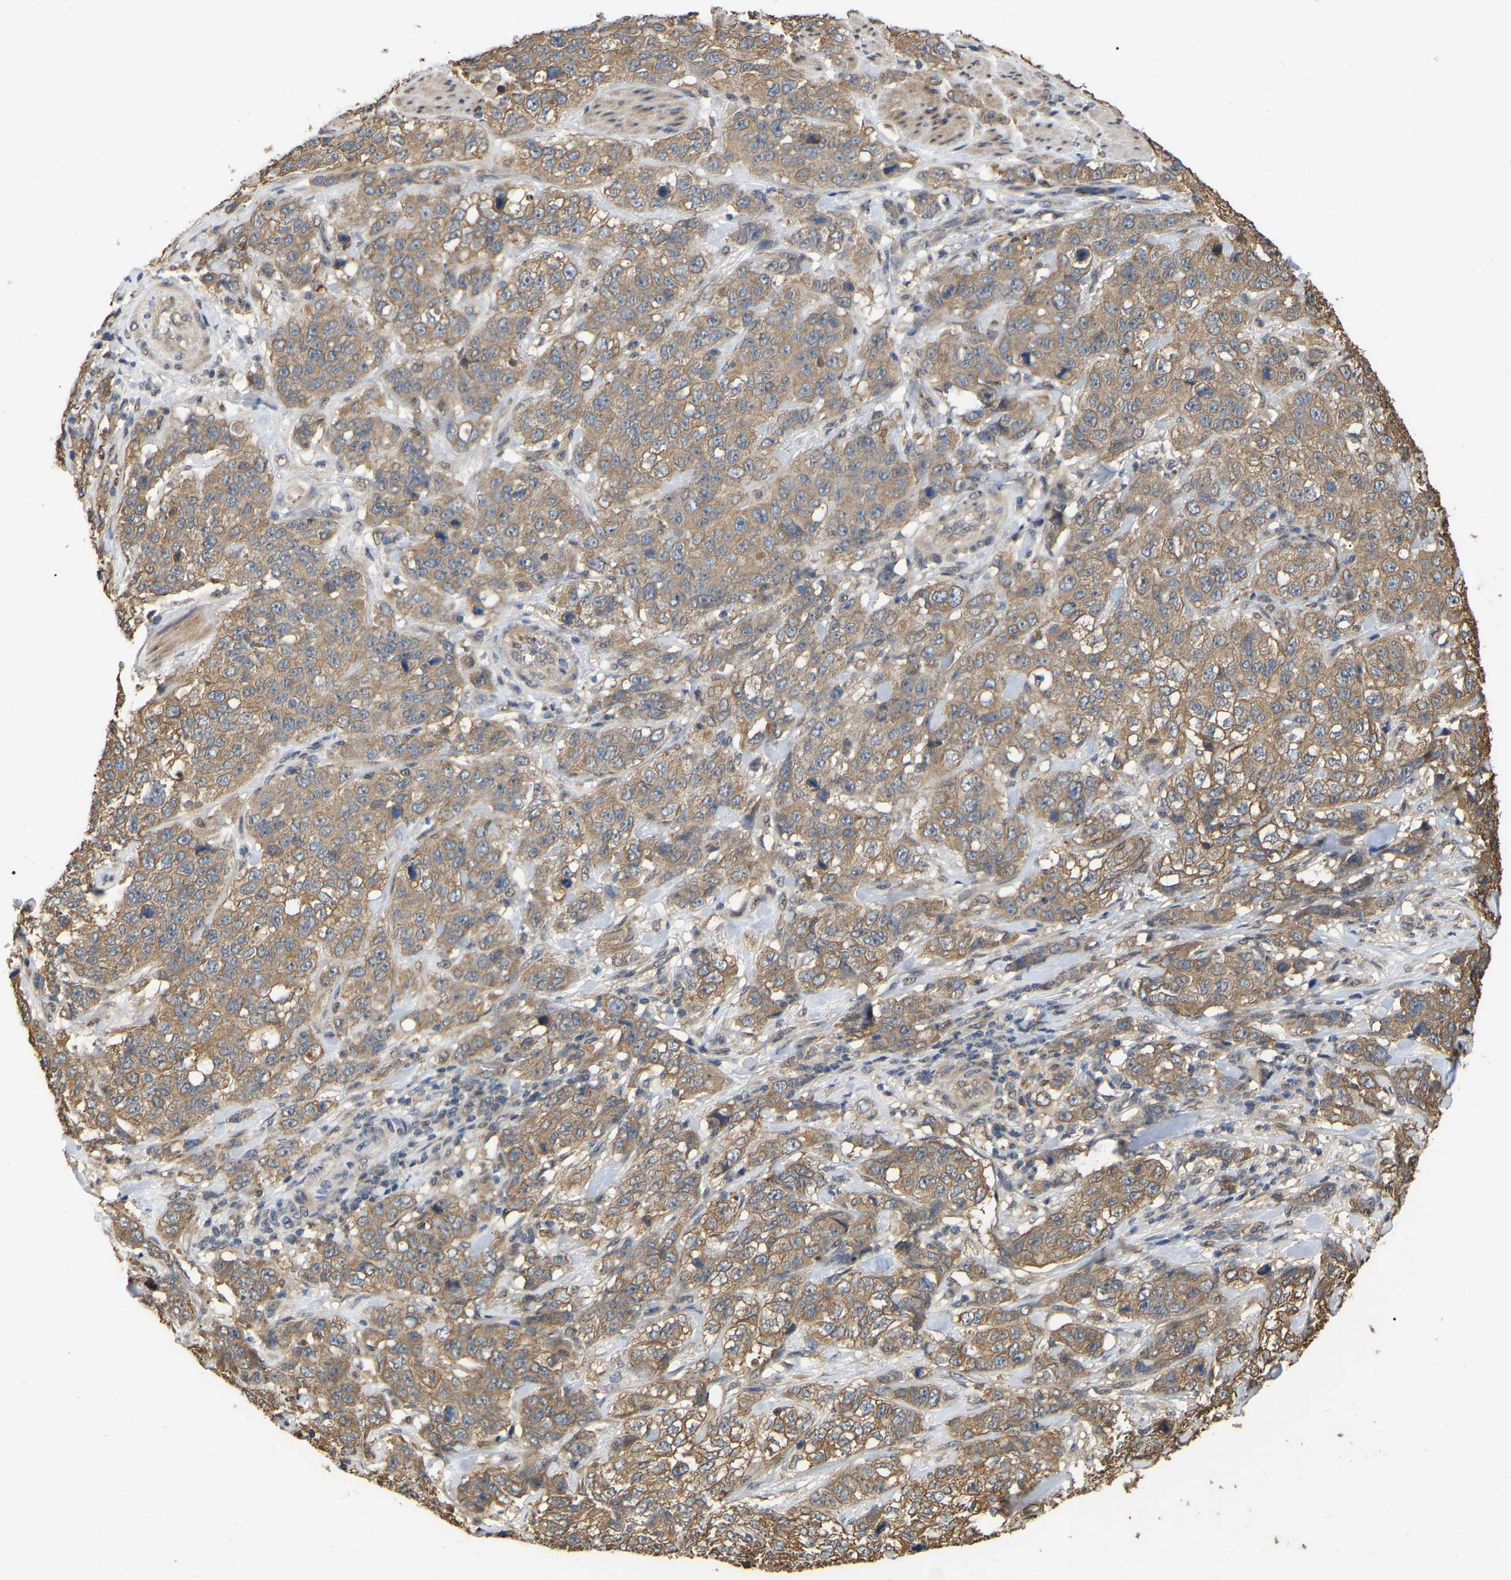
{"staining": {"intensity": "moderate", "quantity": ">75%", "location": "cytoplasmic/membranous"}, "tissue": "stomach cancer", "cell_type": "Tumor cells", "image_type": "cancer", "snomed": [{"axis": "morphology", "description": "Adenocarcinoma, NOS"}, {"axis": "topography", "description": "Stomach"}], "caption": "Immunohistochemistry (IHC) micrograph of neoplastic tissue: human adenocarcinoma (stomach) stained using IHC reveals medium levels of moderate protein expression localized specifically in the cytoplasmic/membranous of tumor cells, appearing as a cytoplasmic/membranous brown color.", "gene": "FAM219A", "patient": {"sex": "male", "age": 48}}